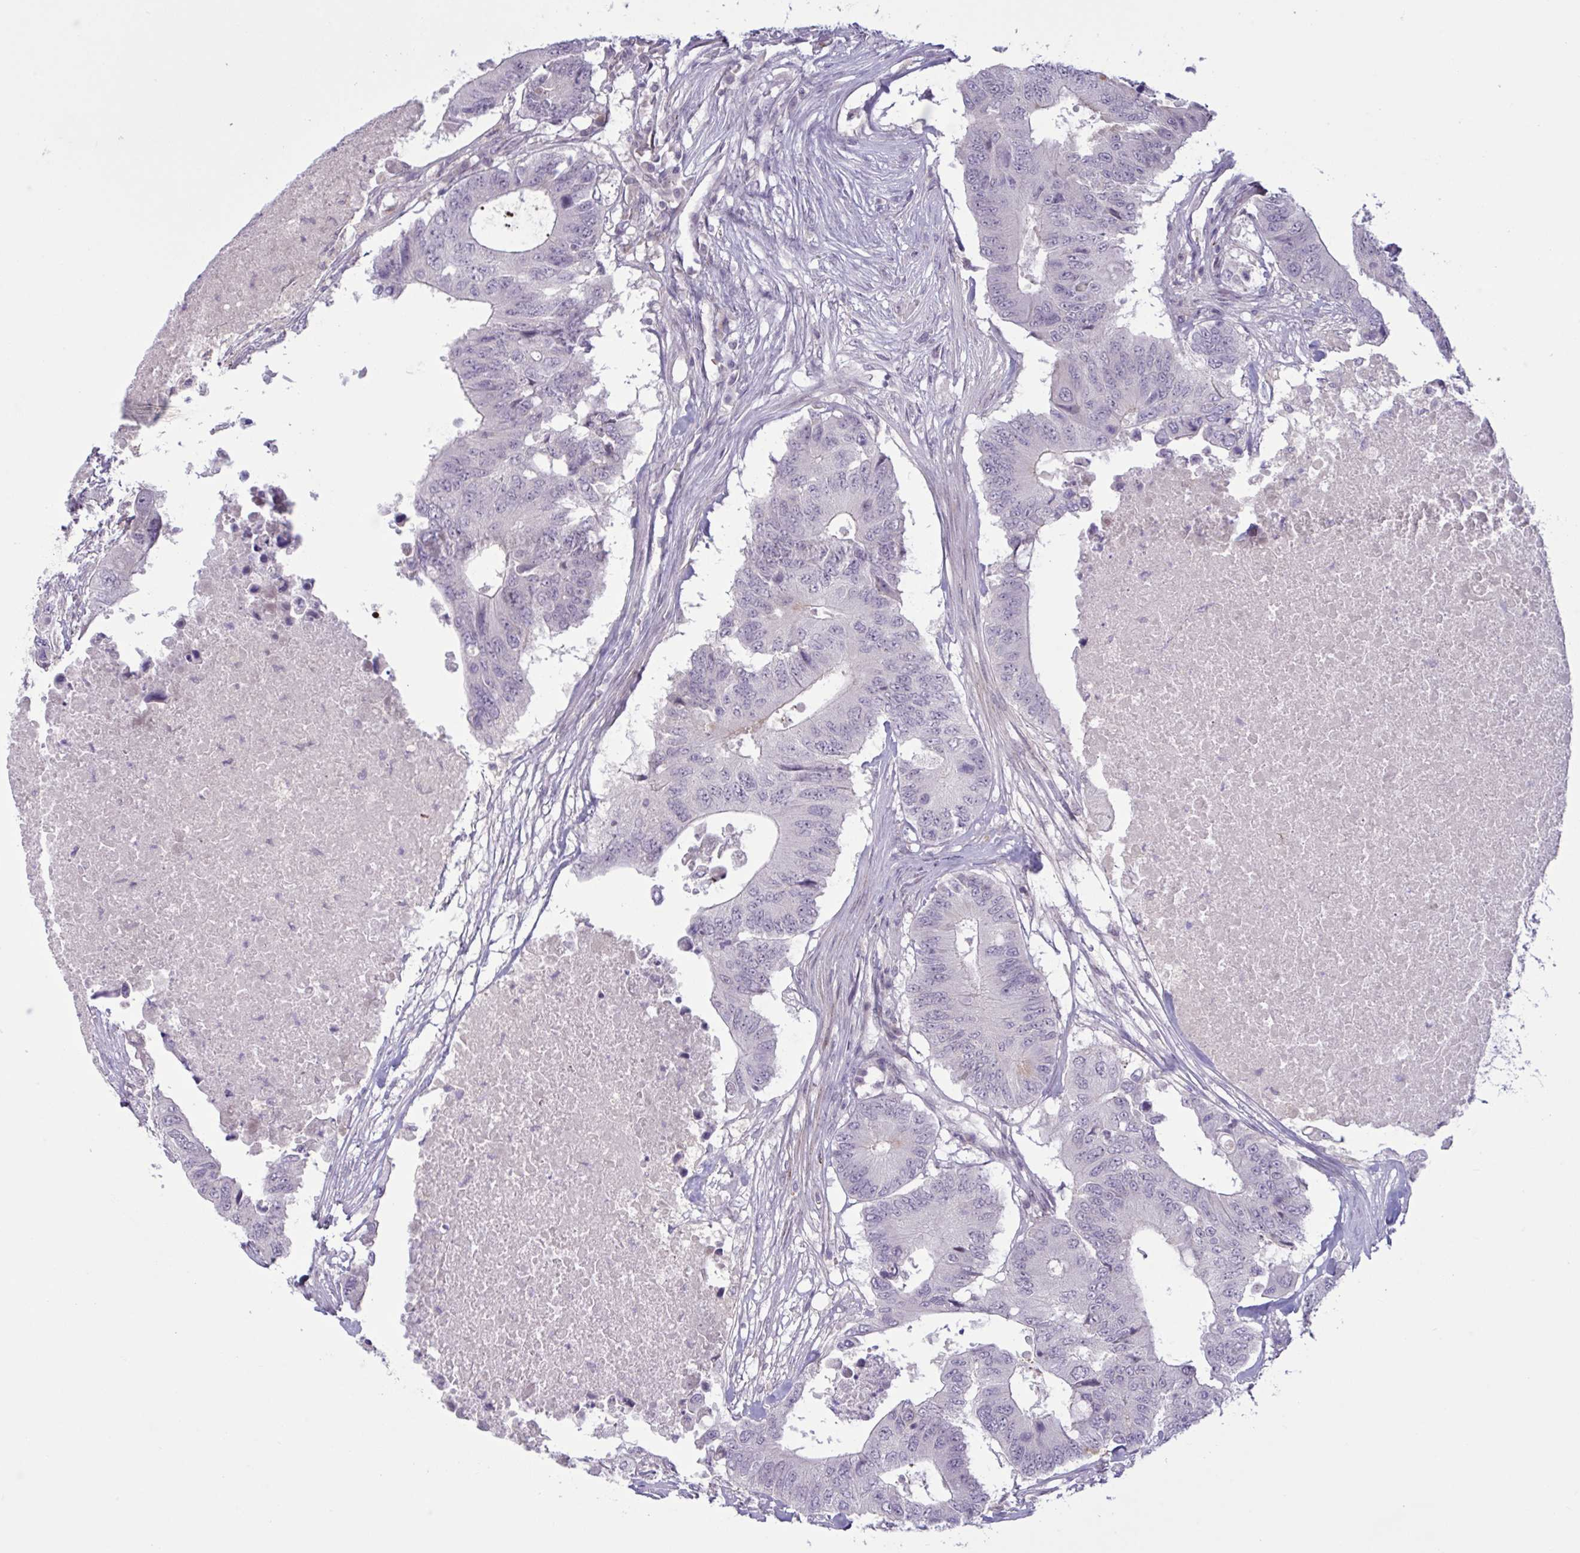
{"staining": {"intensity": "negative", "quantity": "none", "location": "none"}, "tissue": "colorectal cancer", "cell_type": "Tumor cells", "image_type": "cancer", "snomed": [{"axis": "morphology", "description": "Adenocarcinoma, NOS"}, {"axis": "topography", "description": "Colon"}], "caption": "DAB (3,3'-diaminobenzidine) immunohistochemical staining of human colorectal cancer reveals no significant expression in tumor cells.", "gene": "RFPL4B", "patient": {"sex": "male", "age": 71}}